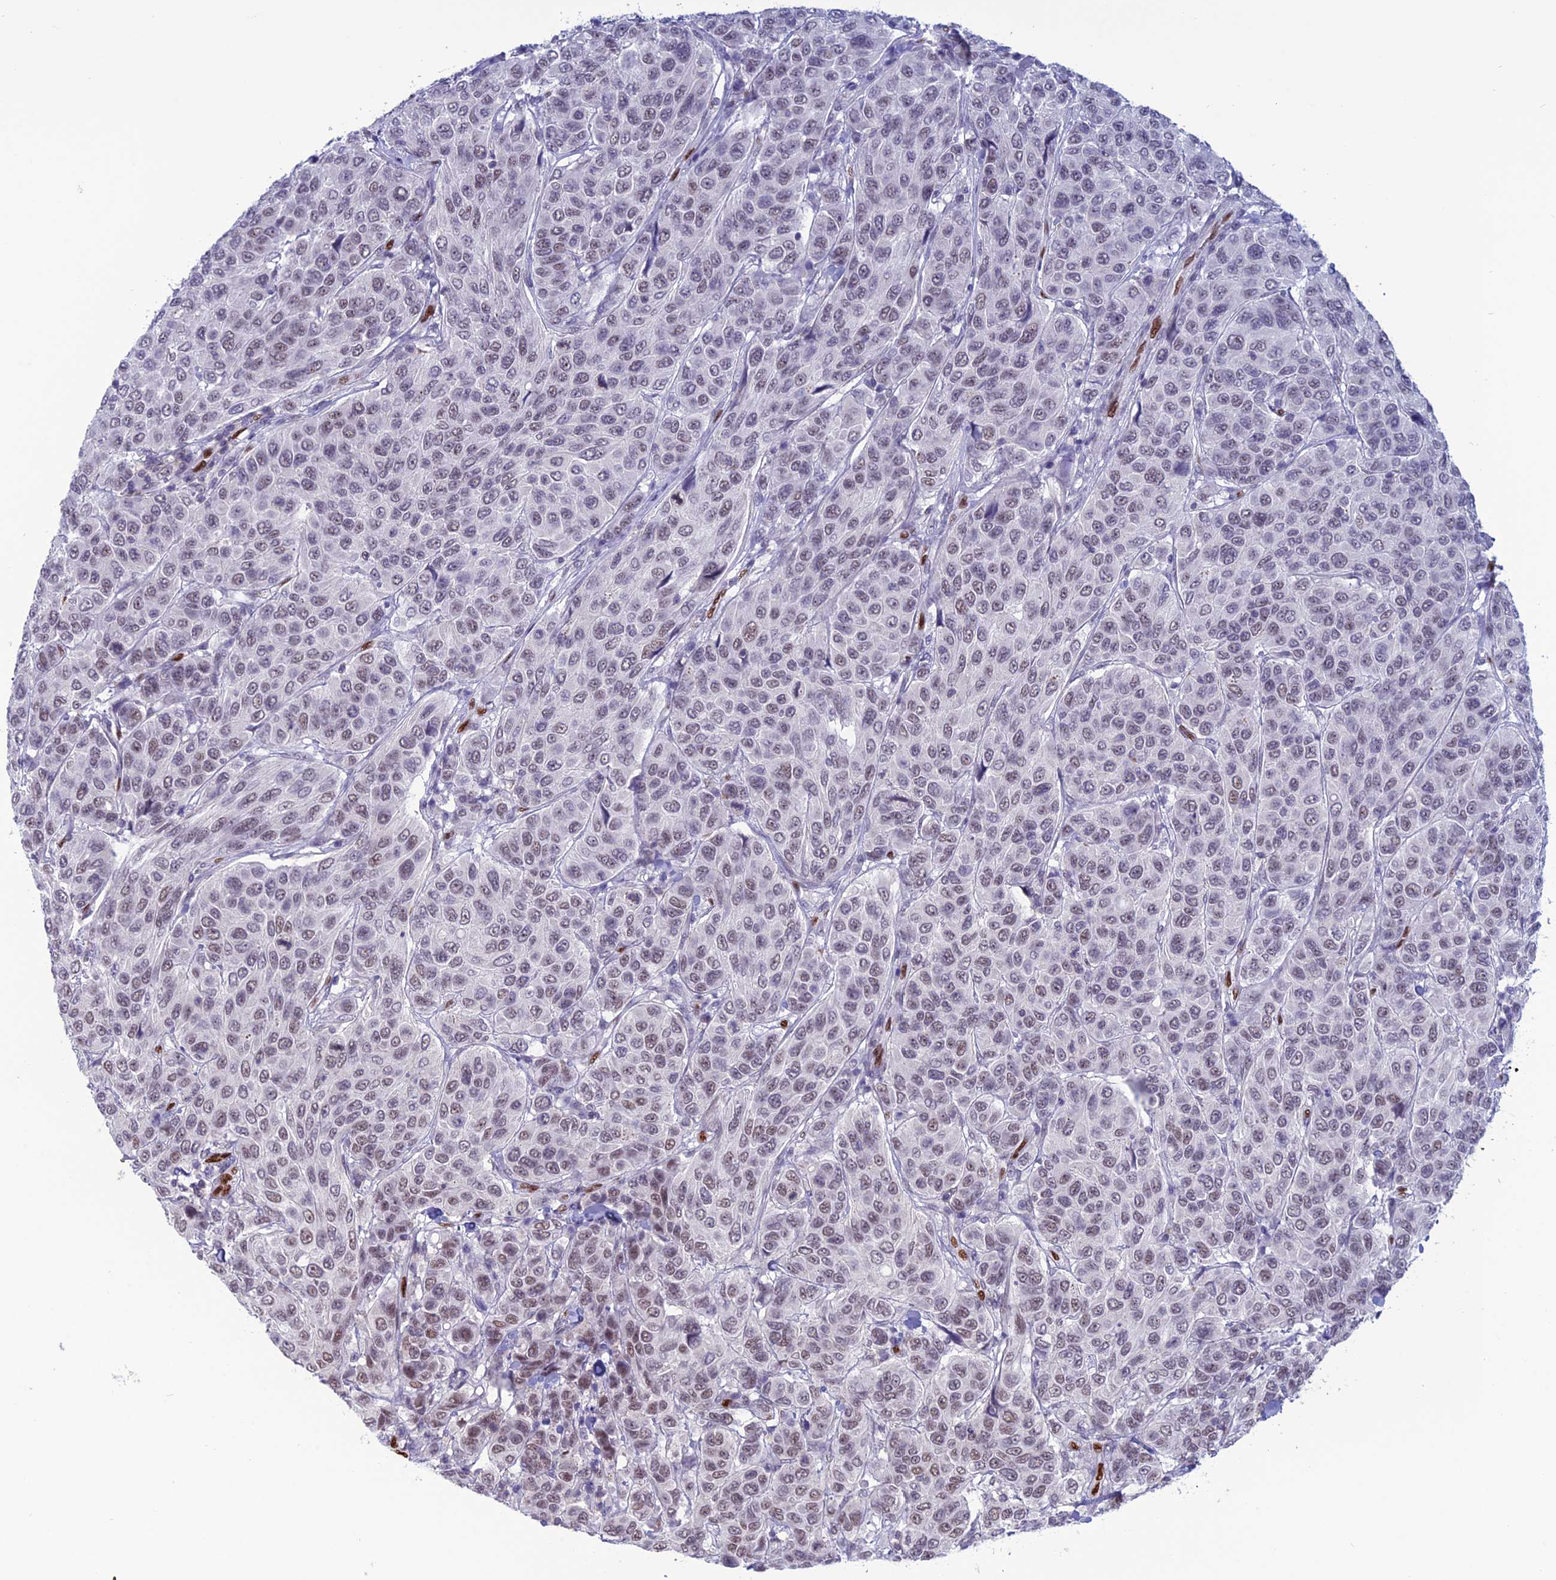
{"staining": {"intensity": "weak", "quantity": "25%-75%", "location": "nuclear"}, "tissue": "breast cancer", "cell_type": "Tumor cells", "image_type": "cancer", "snomed": [{"axis": "morphology", "description": "Duct carcinoma"}, {"axis": "topography", "description": "Breast"}], "caption": "Protein staining exhibits weak nuclear expression in about 25%-75% of tumor cells in breast cancer (intraductal carcinoma).", "gene": "NOL4L", "patient": {"sex": "female", "age": 55}}